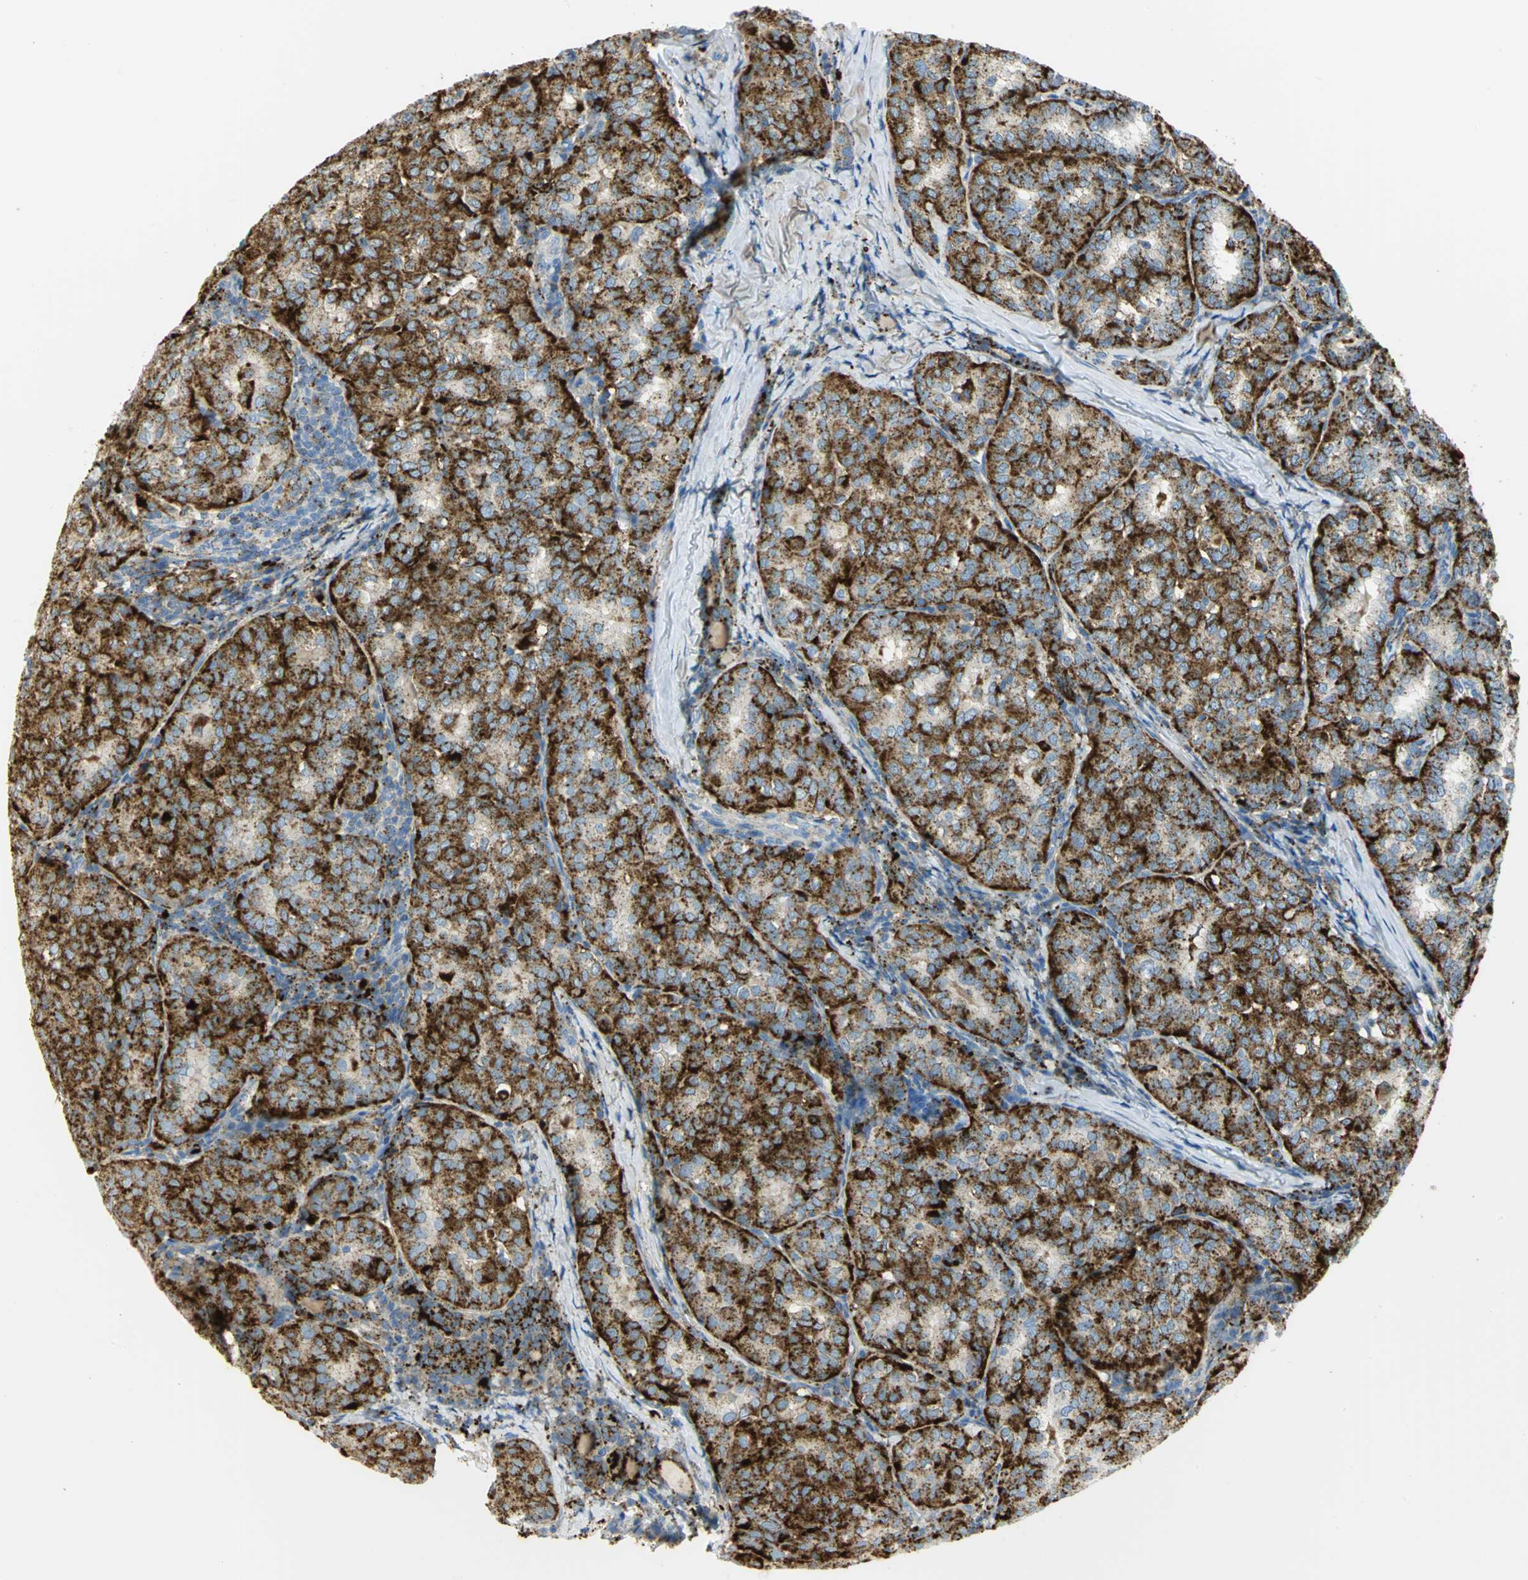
{"staining": {"intensity": "strong", "quantity": ">75%", "location": "cytoplasmic/membranous"}, "tissue": "thyroid cancer", "cell_type": "Tumor cells", "image_type": "cancer", "snomed": [{"axis": "morphology", "description": "Papillary adenocarcinoma, NOS"}, {"axis": "topography", "description": "Thyroid gland"}], "caption": "An IHC histopathology image of neoplastic tissue is shown. Protein staining in brown labels strong cytoplasmic/membranous positivity in thyroid cancer within tumor cells.", "gene": "ARSA", "patient": {"sex": "female", "age": 30}}